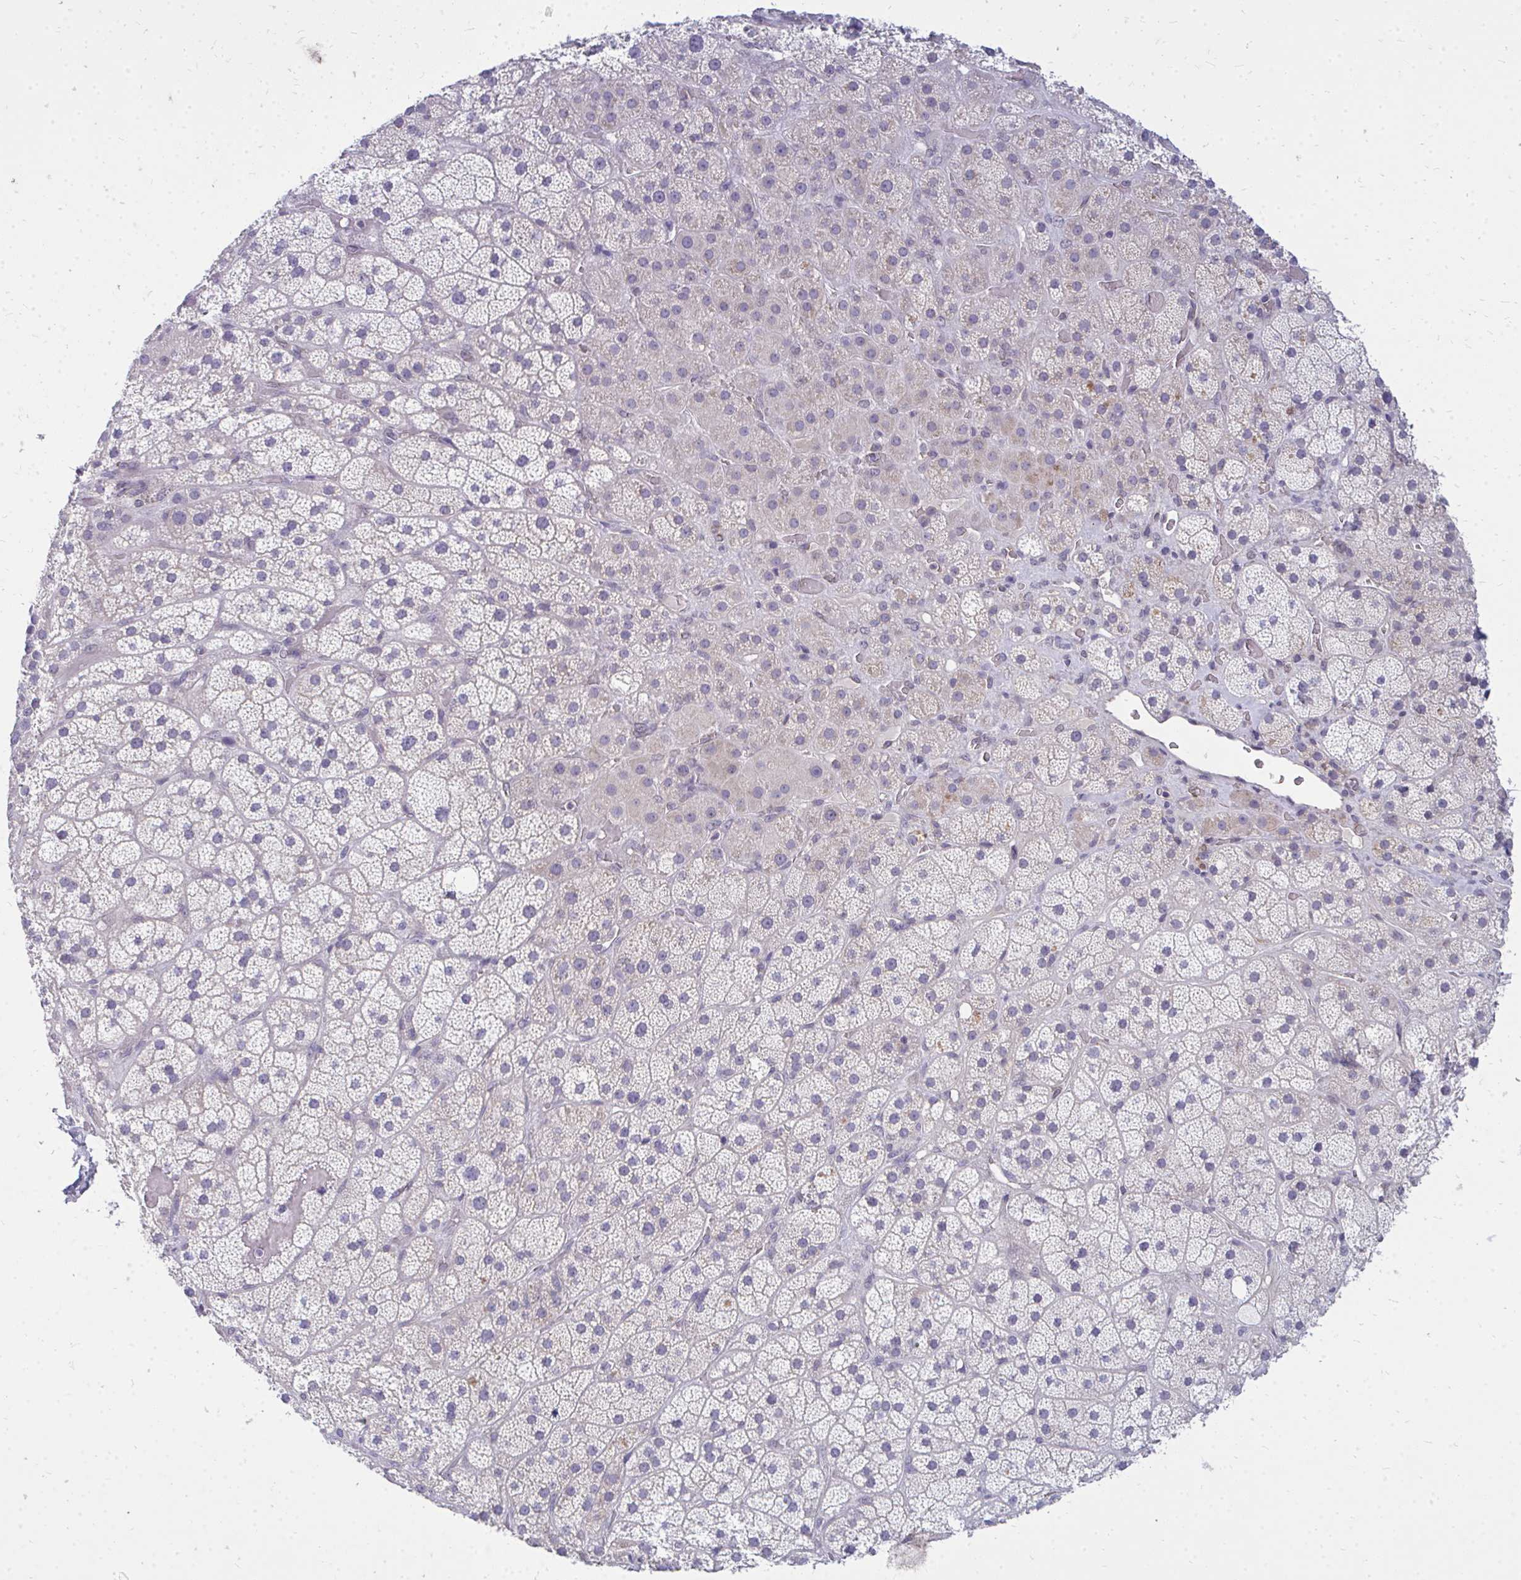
{"staining": {"intensity": "negative", "quantity": "none", "location": "none"}, "tissue": "adrenal gland", "cell_type": "Glandular cells", "image_type": "normal", "snomed": [{"axis": "morphology", "description": "Normal tissue, NOS"}, {"axis": "topography", "description": "Adrenal gland"}], "caption": "The image reveals no staining of glandular cells in benign adrenal gland. (DAB immunohistochemistry (IHC) with hematoxylin counter stain).", "gene": "ACSL5", "patient": {"sex": "male", "age": 57}}